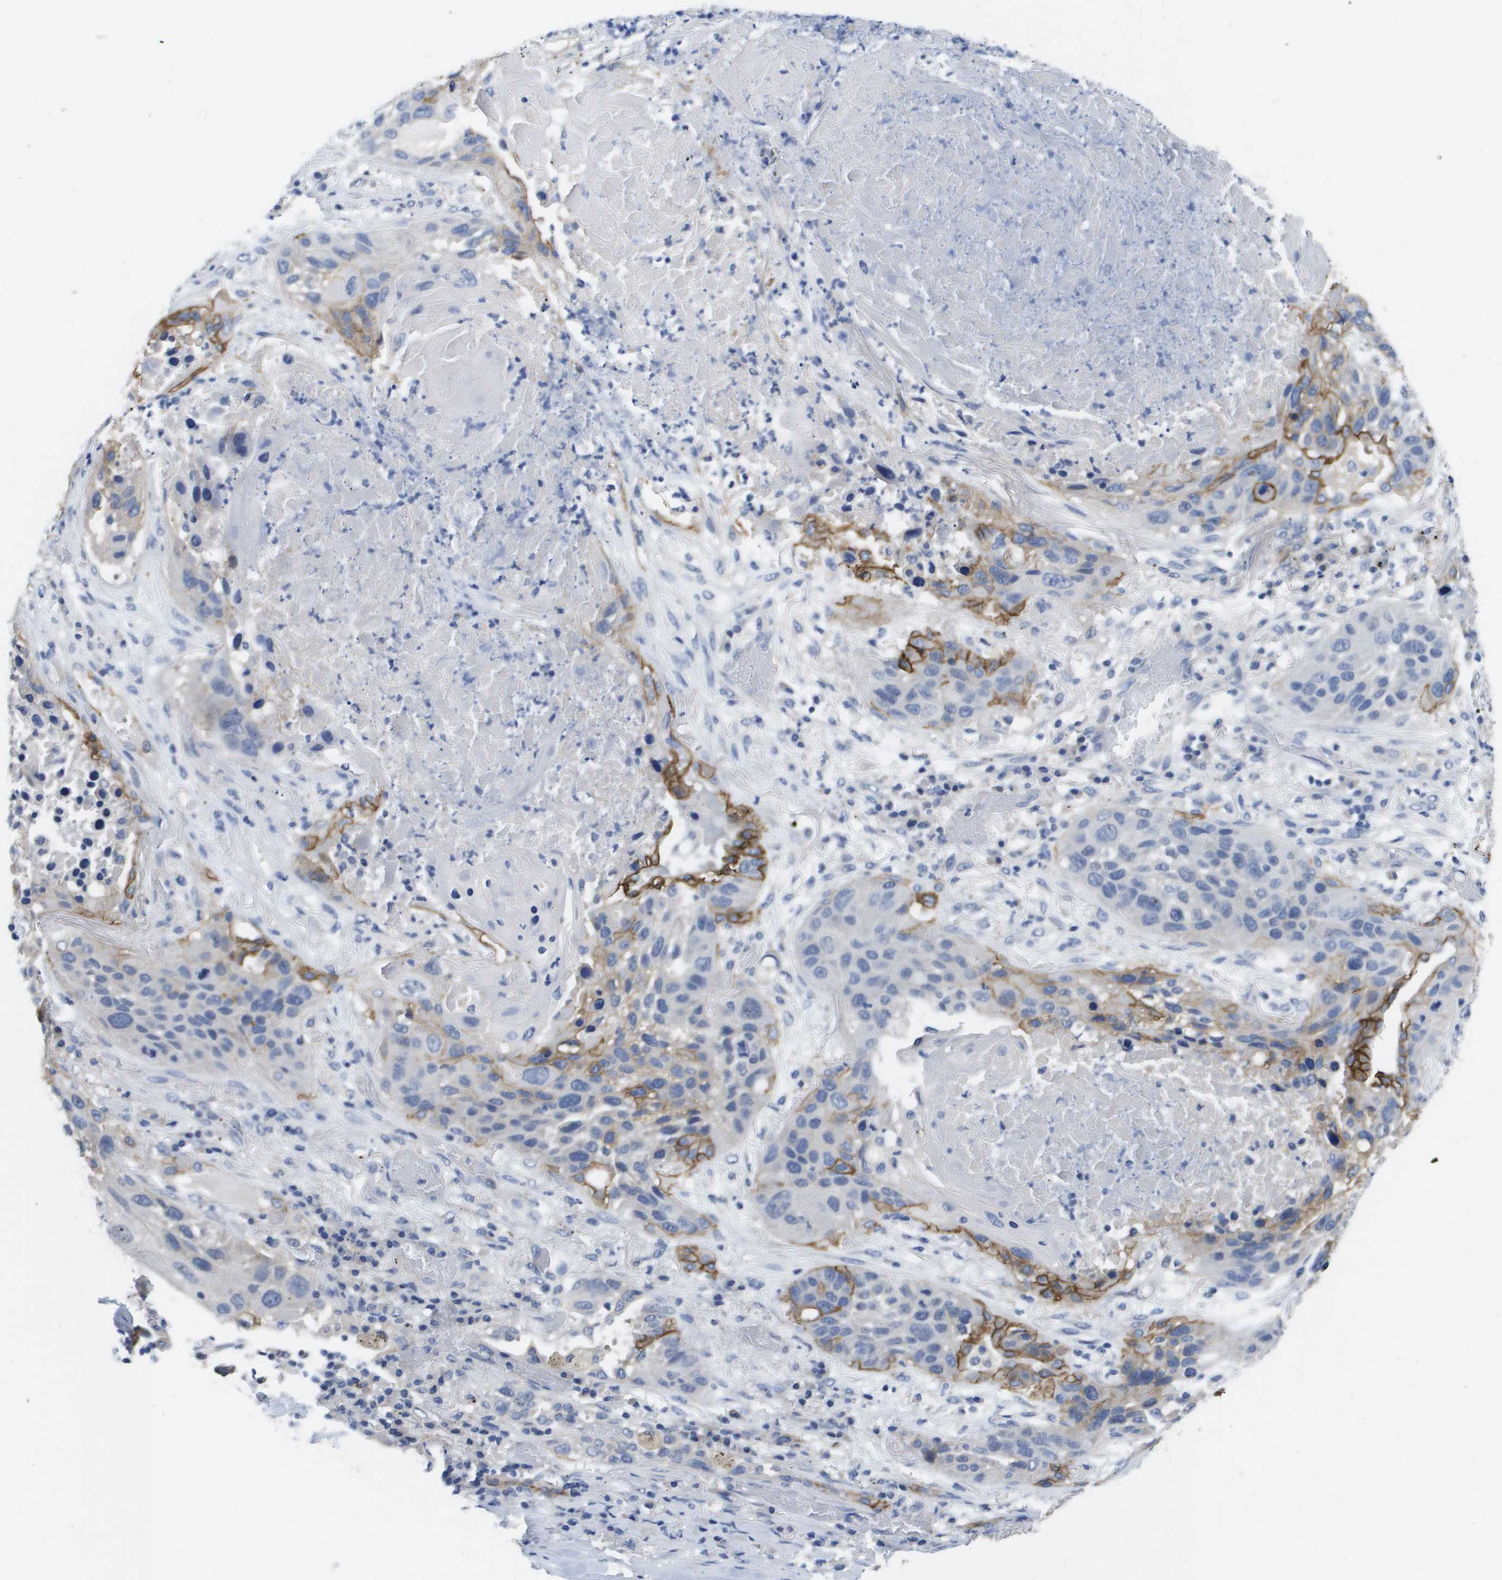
{"staining": {"intensity": "strong", "quantity": "25%-75%", "location": "cytoplasmic/membranous"}, "tissue": "lung cancer", "cell_type": "Tumor cells", "image_type": "cancer", "snomed": [{"axis": "morphology", "description": "Squamous cell carcinoma, NOS"}, {"axis": "topography", "description": "Lung"}], "caption": "Immunohistochemistry (IHC) micrograph of human lung cancer (squamous cell carcinoma) stained for a protein (brown), which exhibits high levels of strong cytoplasmic/membranous positivity in about 25%-75% of tumor cells.", "gene": "CA9", "patient": {"sex": "male", "age": 57}}